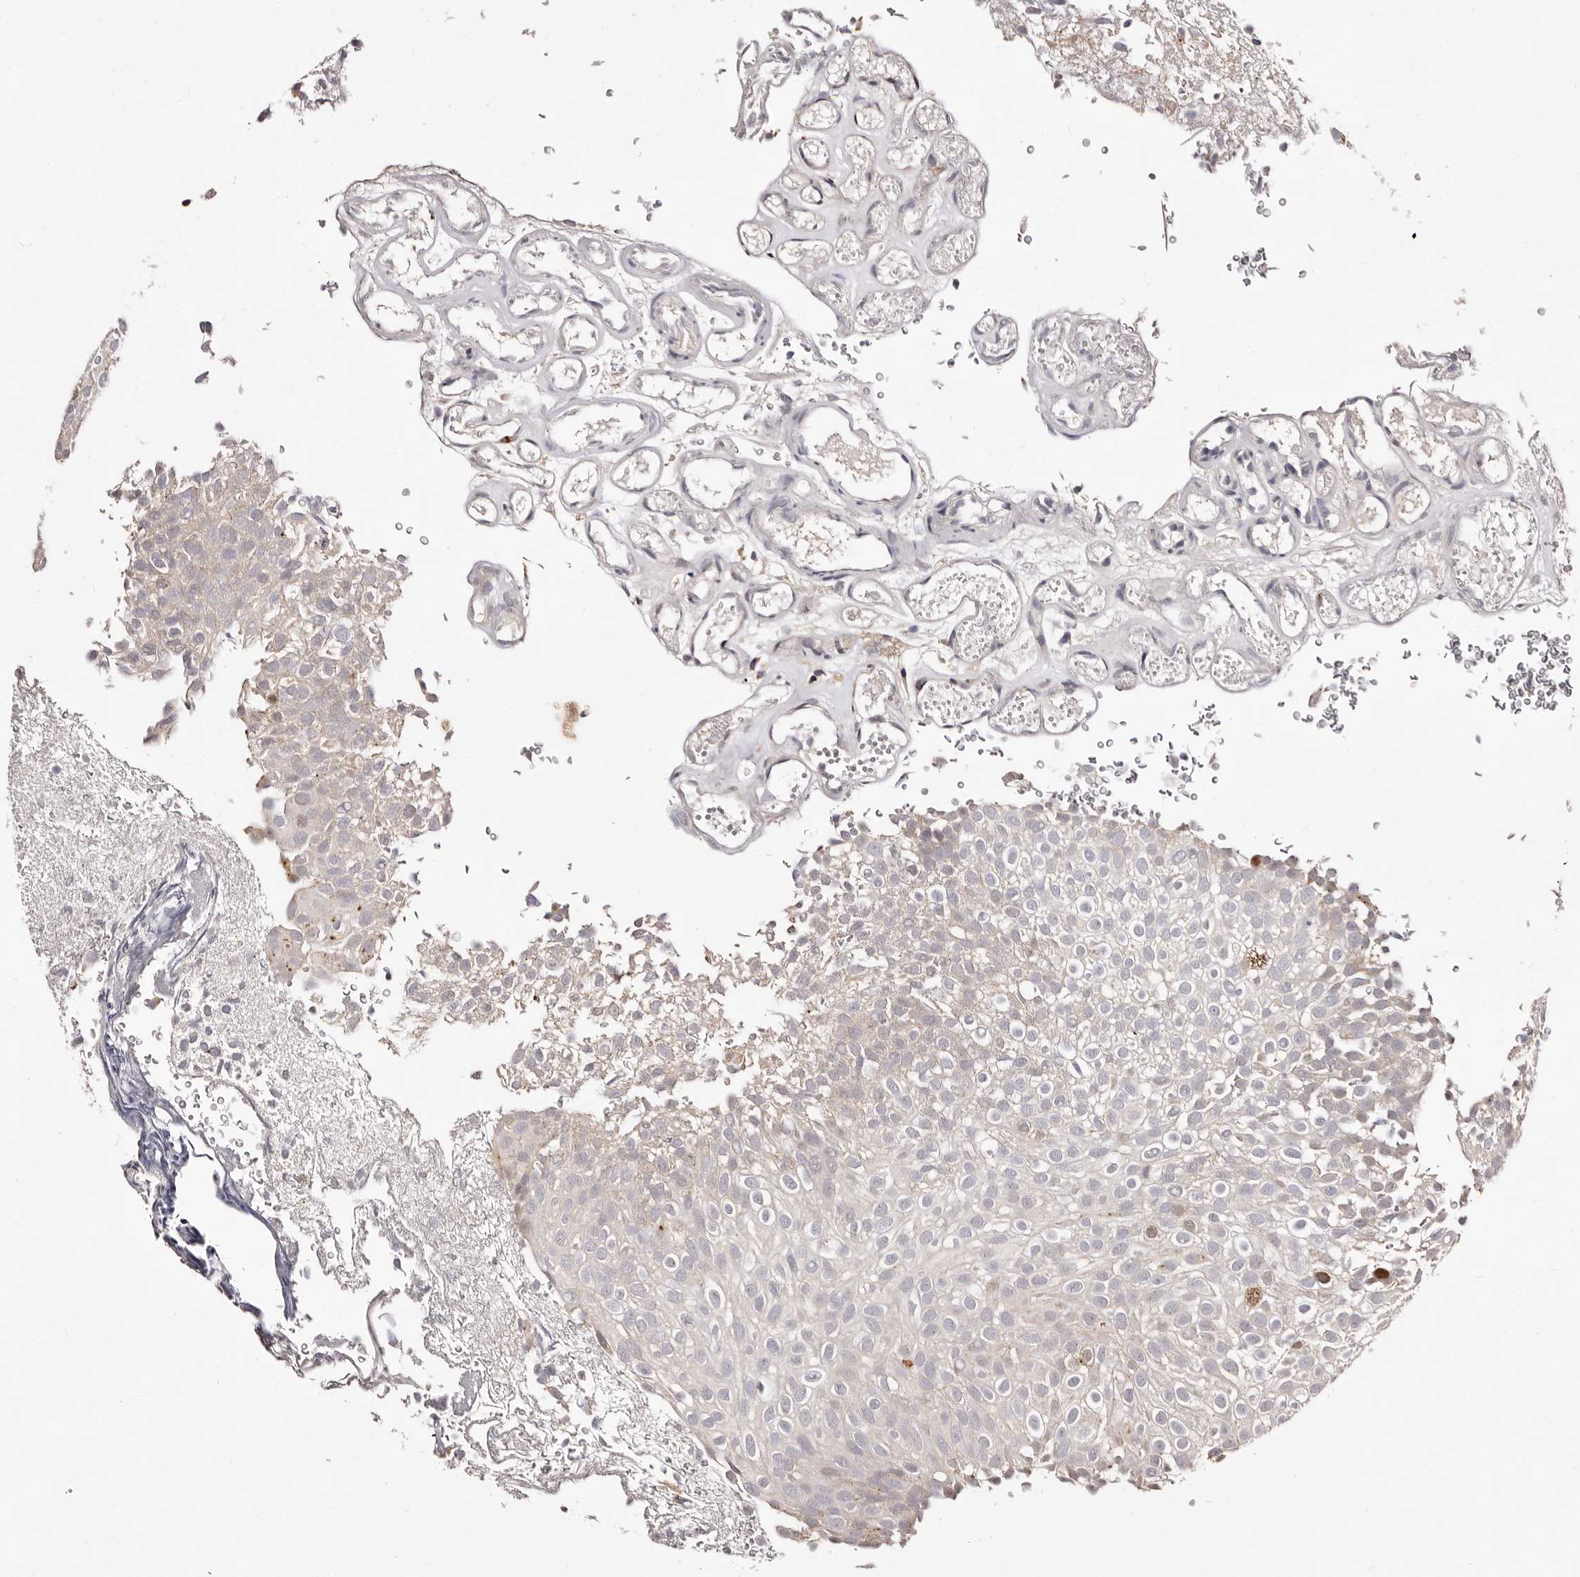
{"staining": {"intensity": "moderate", "quantity": "<25%", "location": "cytoplasmic/membranous,nuclear"}, "tissue": "urothelial cancer", "cell_type": "Tumor cells", "image_type": "cancer", "snomed": [{"axis": "morphology", "description": "Urothelial carcinoma, Low grade"}, {"axis": "topography", "description": "Urinary bladder"}], "caption": "Brown immunohistochemical staining in urothelial cancer shows moderate cytoplasmic/membranous and nuclear staining in approximately <25% of tumor cells.", "gene": "CDCA8", "patient": {"sex": "male", "age": 78}}